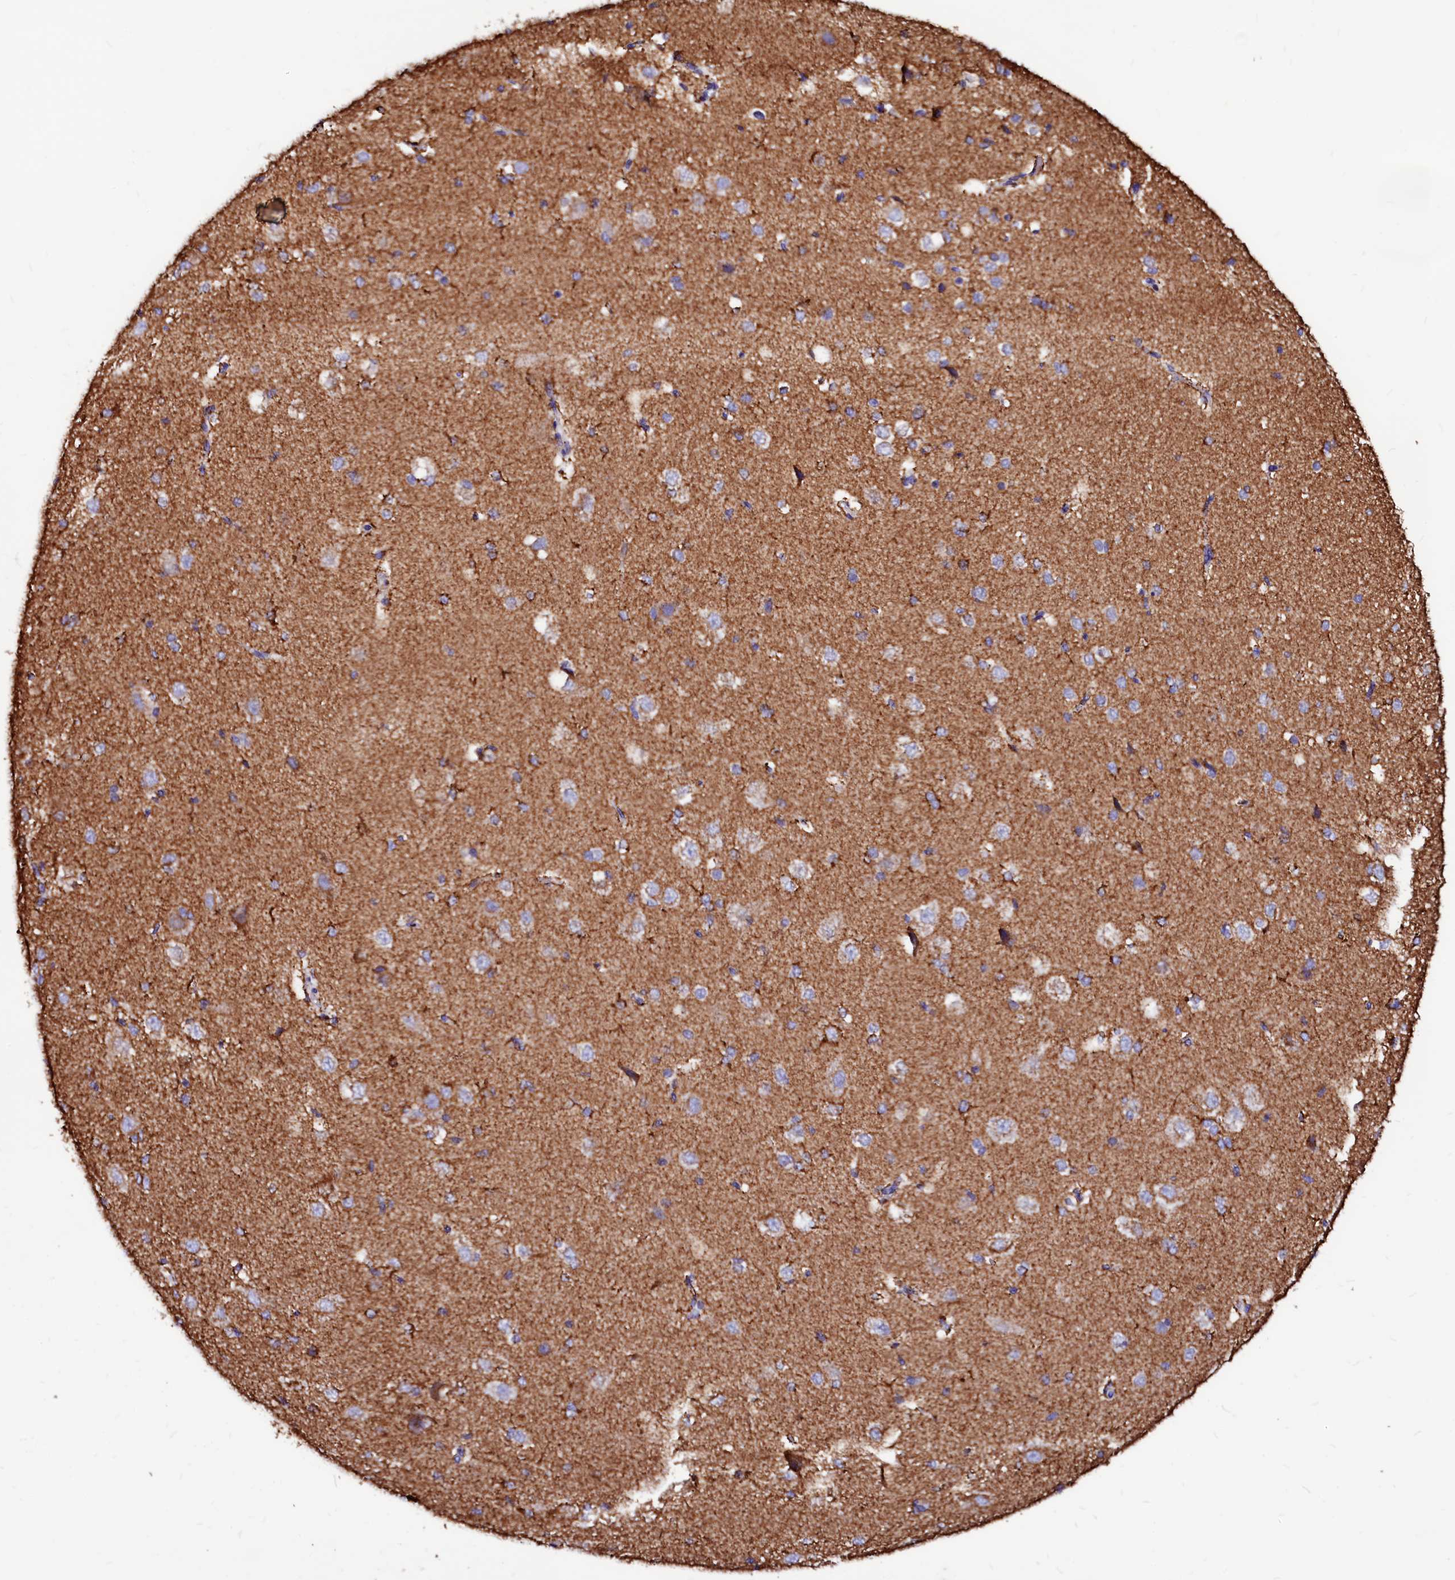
{"staining": {"intensity": "moderate", "quantity": "<25%", "location": "cytoplasmic/membranous"}, "tissue": "cerebral cortex", "cell_type": "Endothelial cells", "image_type": "normal", "snomed": [{"axis": "morphology", "description": "Normal tissue, NOS"}, {"axis": "morphology", "description": "Developmental malformation"}, {"axis": "topography", "description": "Cerebral cortex"}], "caption": "Protein expression analysis of unremarkable cerebral cortex reveals moderate cytoplasmic/membranous expression in about <25% of endothelial cells.", "gene": "MAOB", "patient": {"sex": "female", "age": 30}}